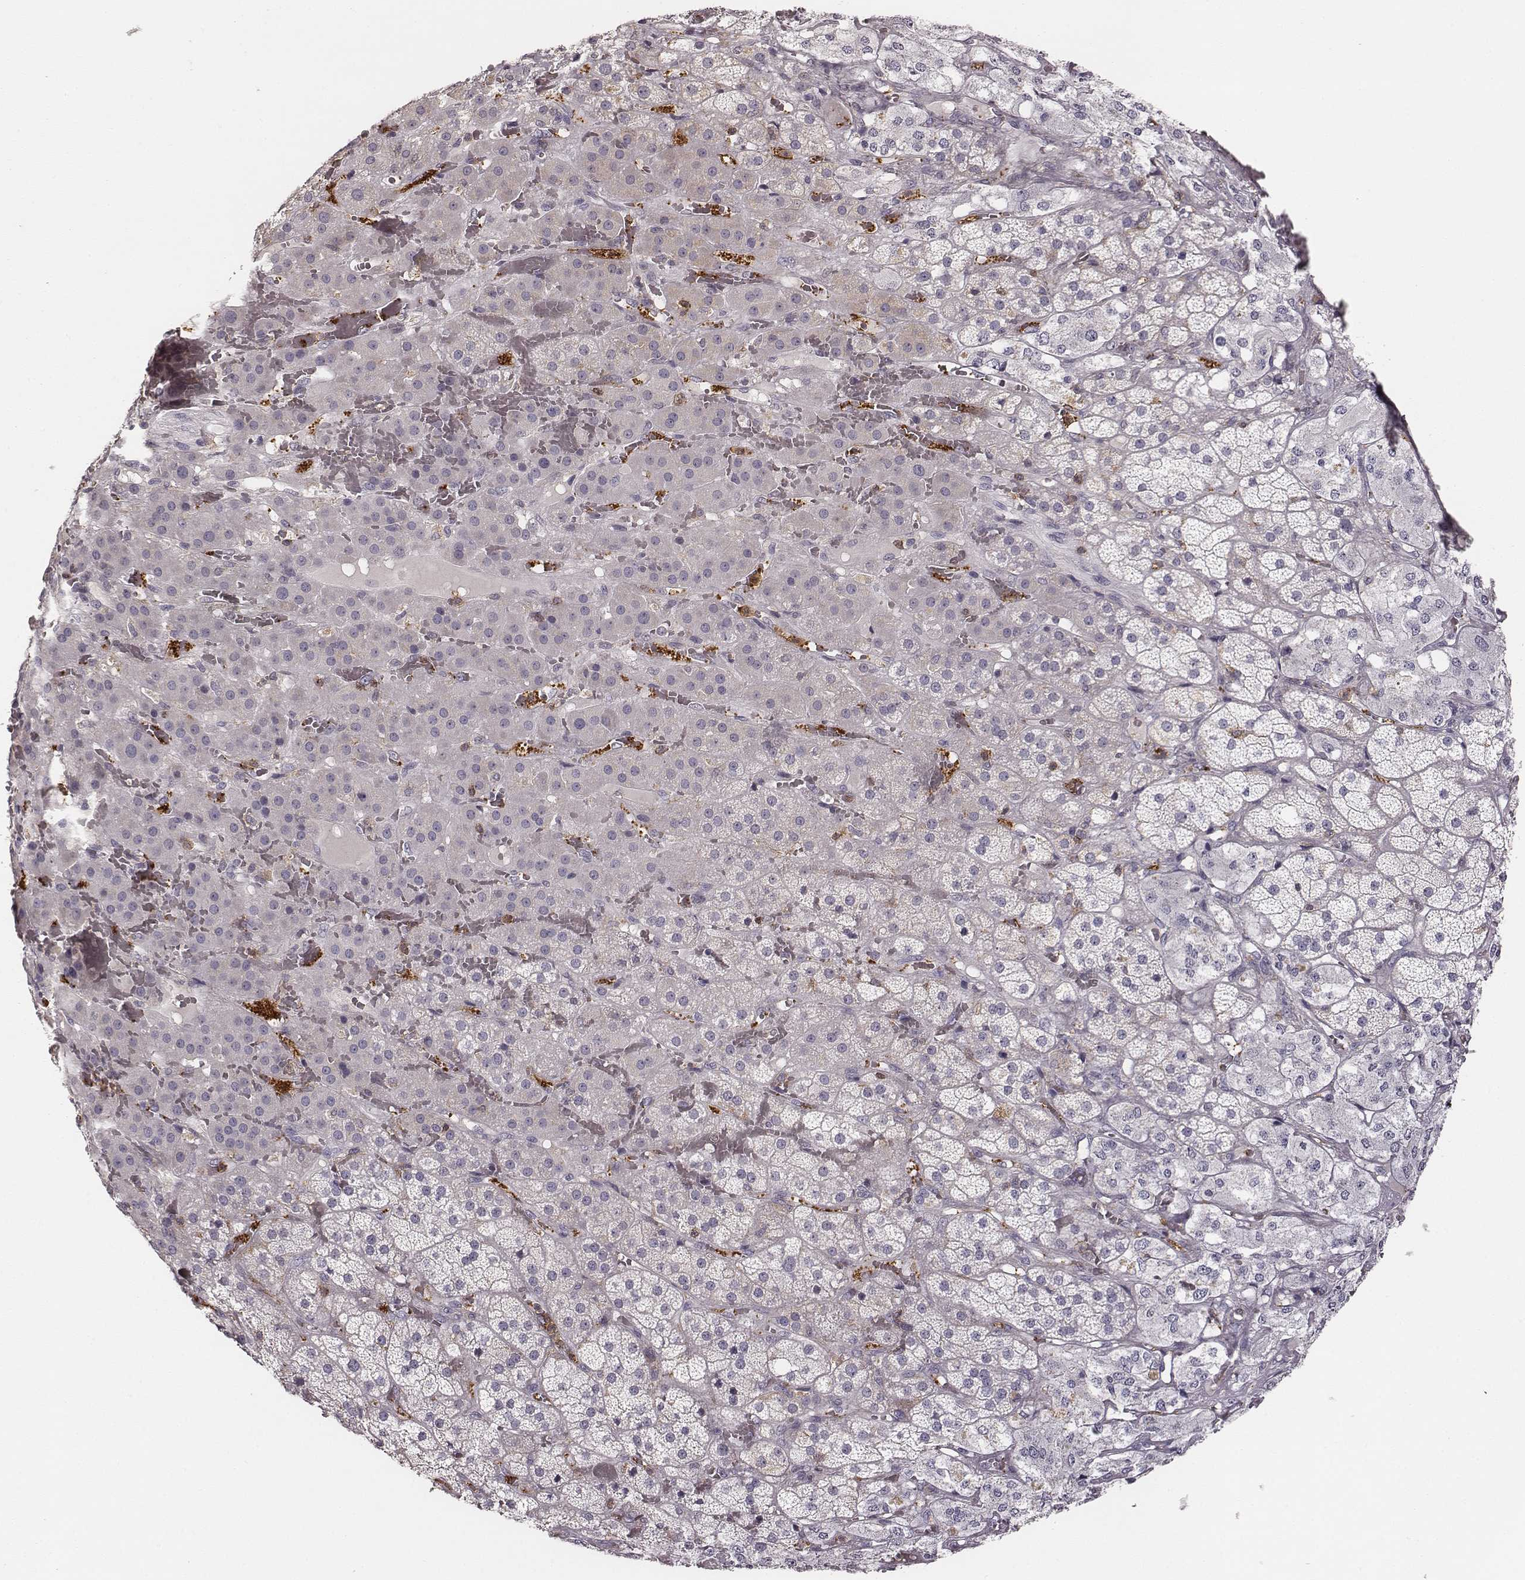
{"staining": {"intensity": "negative", "quantity": "none", "location": "none"}, "tissue": "adrenal gland", "cell_type": "Glandular cells", "image_type": "normal", "snomed": [{"axis": "morphology", "description": "Normal tissue, NOS"}, {"axis": "topography", "description": "Adrenal gland"}], "caption": "IHC histopathology image of normal adrenal gland: human adrenal gland stained with DAB displays no significant protein positivity in glandular cells.", "gene": "ZYX", "patient": {"sex": "male", "age": 57}}